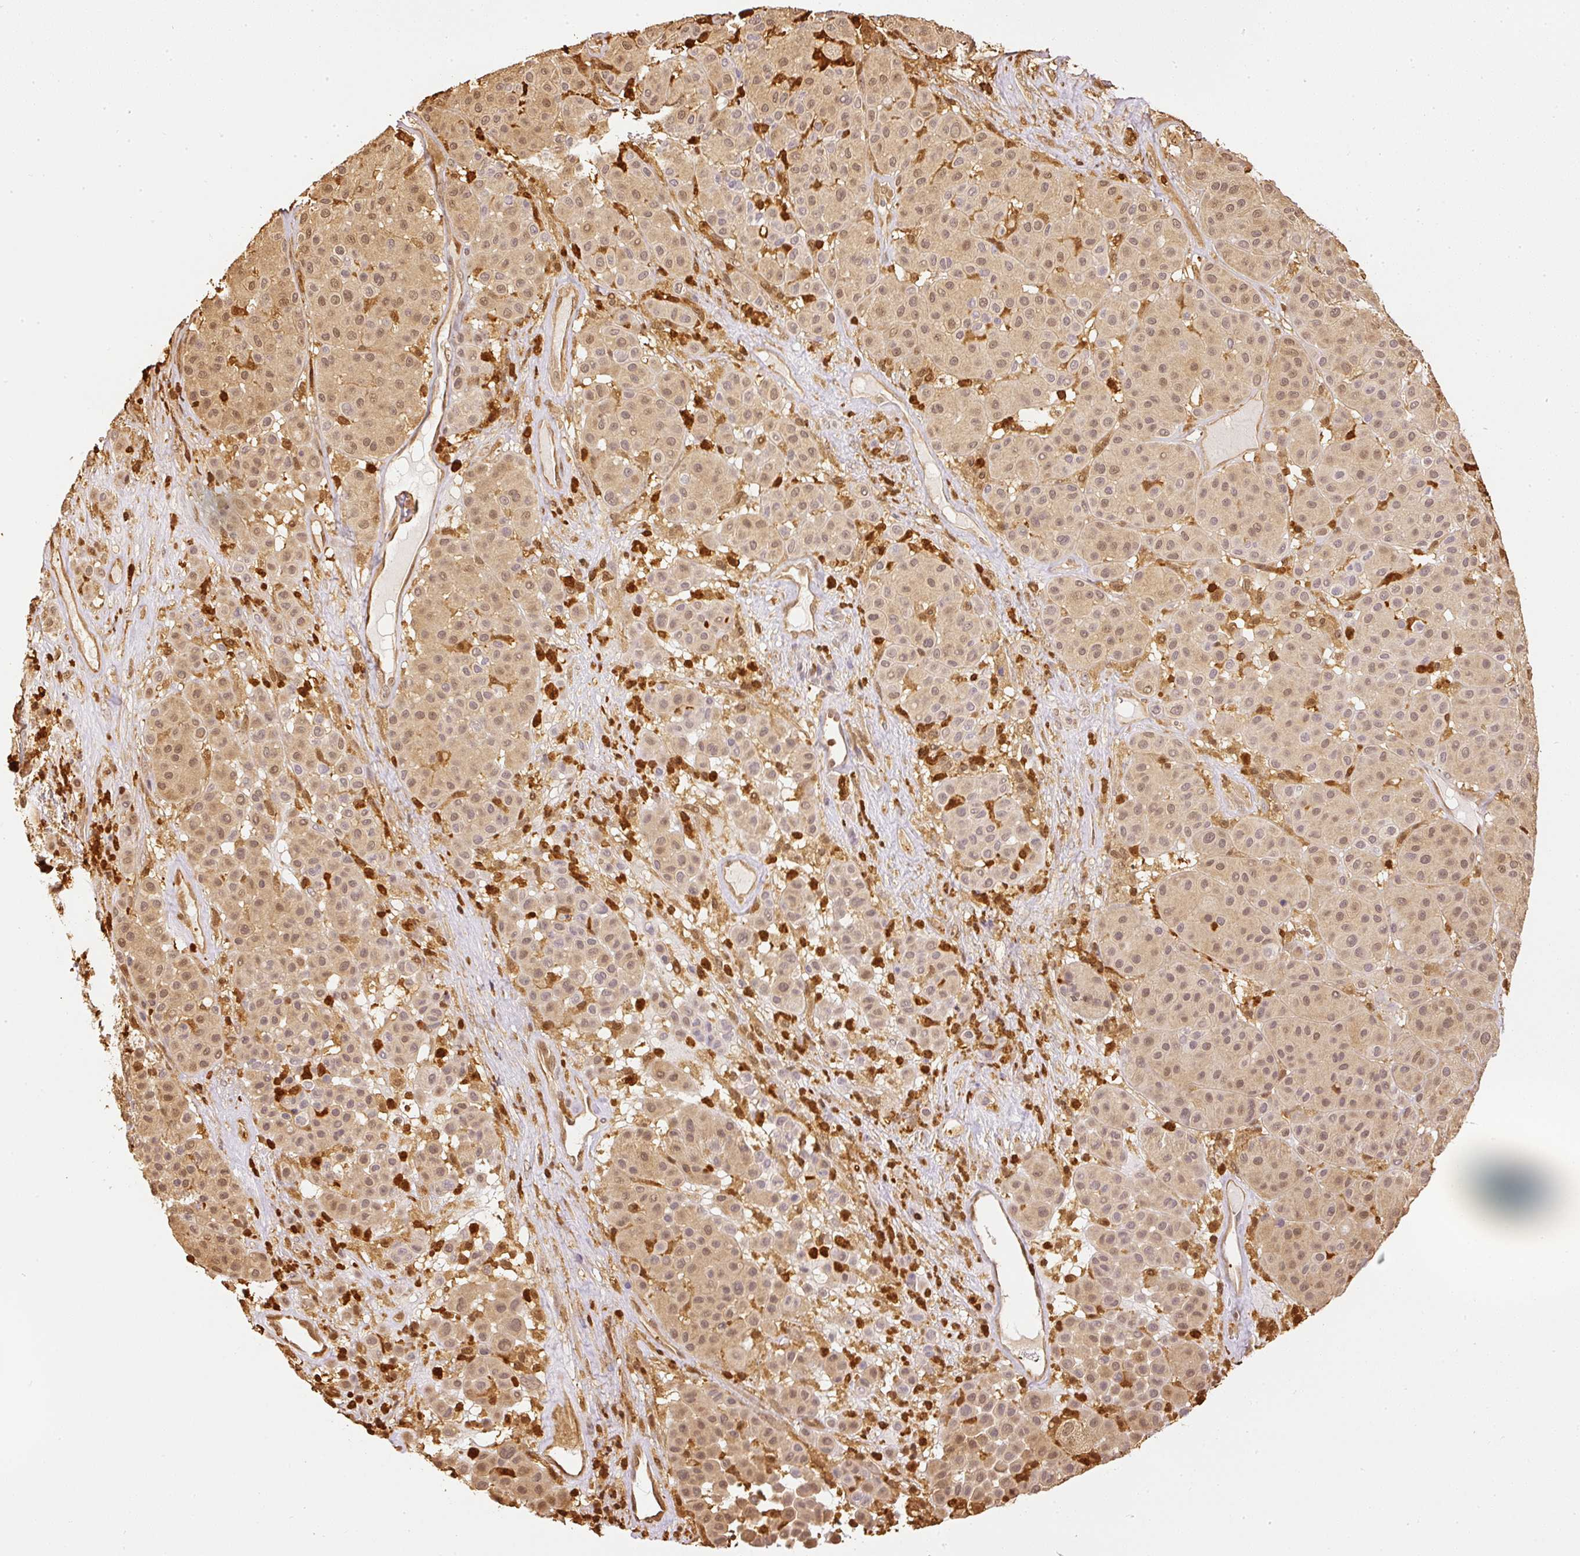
{"staining": {"intensity": "weak", "quantity": ">75%", "location": "cytoplasmic/membranous,nuclear"}, "tissue": "melanoma", "cell_type": "Tumor cells", "image_type": "cancer", "snomed": [{"axis": "morphology", "description": "Malignant melanoma, Metastatic site"}, {"axis": "topography", "description": "Smooth muscle"}], "caption": "Malignant melanoma (metastatic site) stained with a protein marker reveals weak staining in tumor cells.", "gene": "PFN1", "patient": {"sex": "male", "age": 41}}